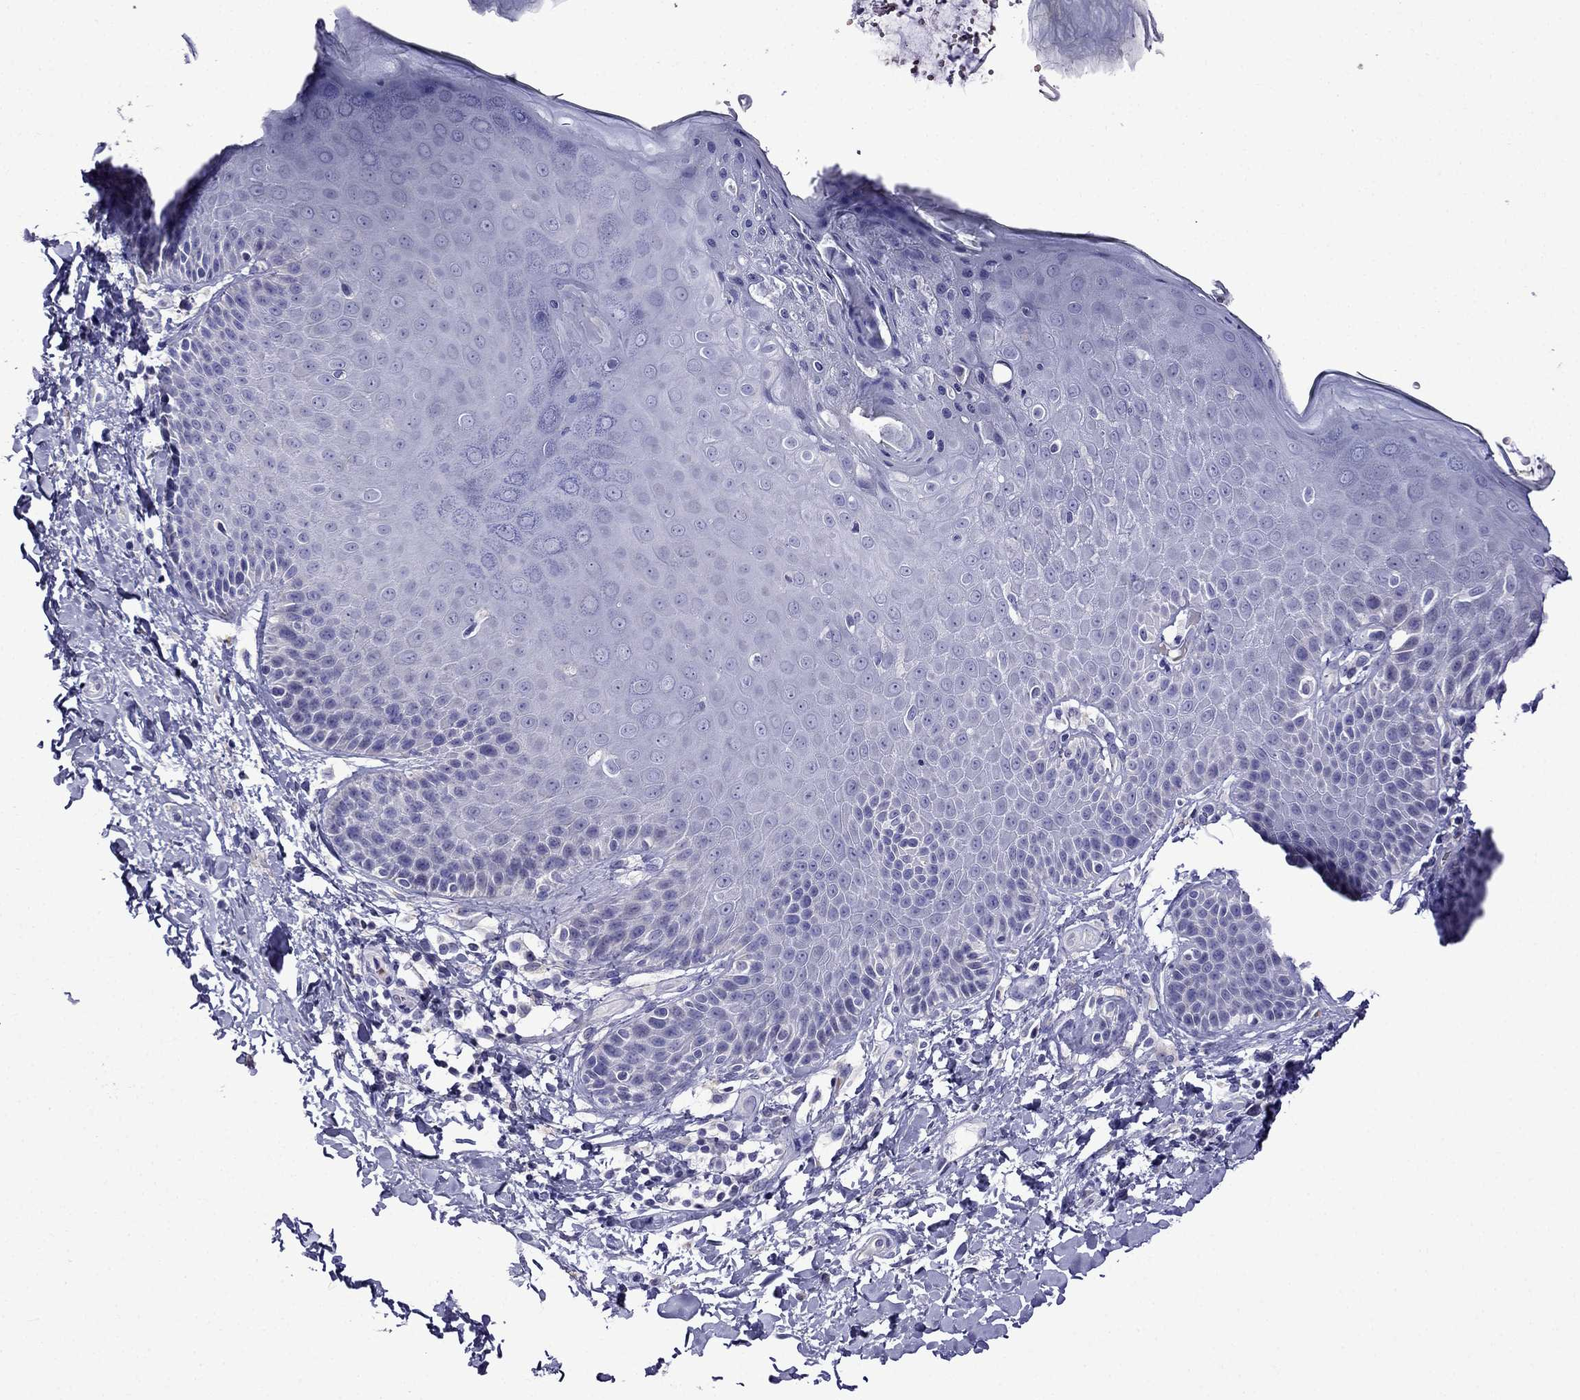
{"staining": {"intensity": "negative", "quantity": "none", "location": "none"}, "tissue": "skin", "cell_type": "Epidermal cells", "image_type": "normal", "snomed": [{"axis": "morphology", "description": "Normal tissue, NOS"}, {"axis": "topography", "description": "Anal"}, {"axis": "topography", "description": "Peripheral nerve tissue"}], "caption": "This is an immunohistochemistry image of benign skin. There is no positivity in epidermal cells.", "gene": "TDRD1", "patient": {"sex": "male", "age": 51}}